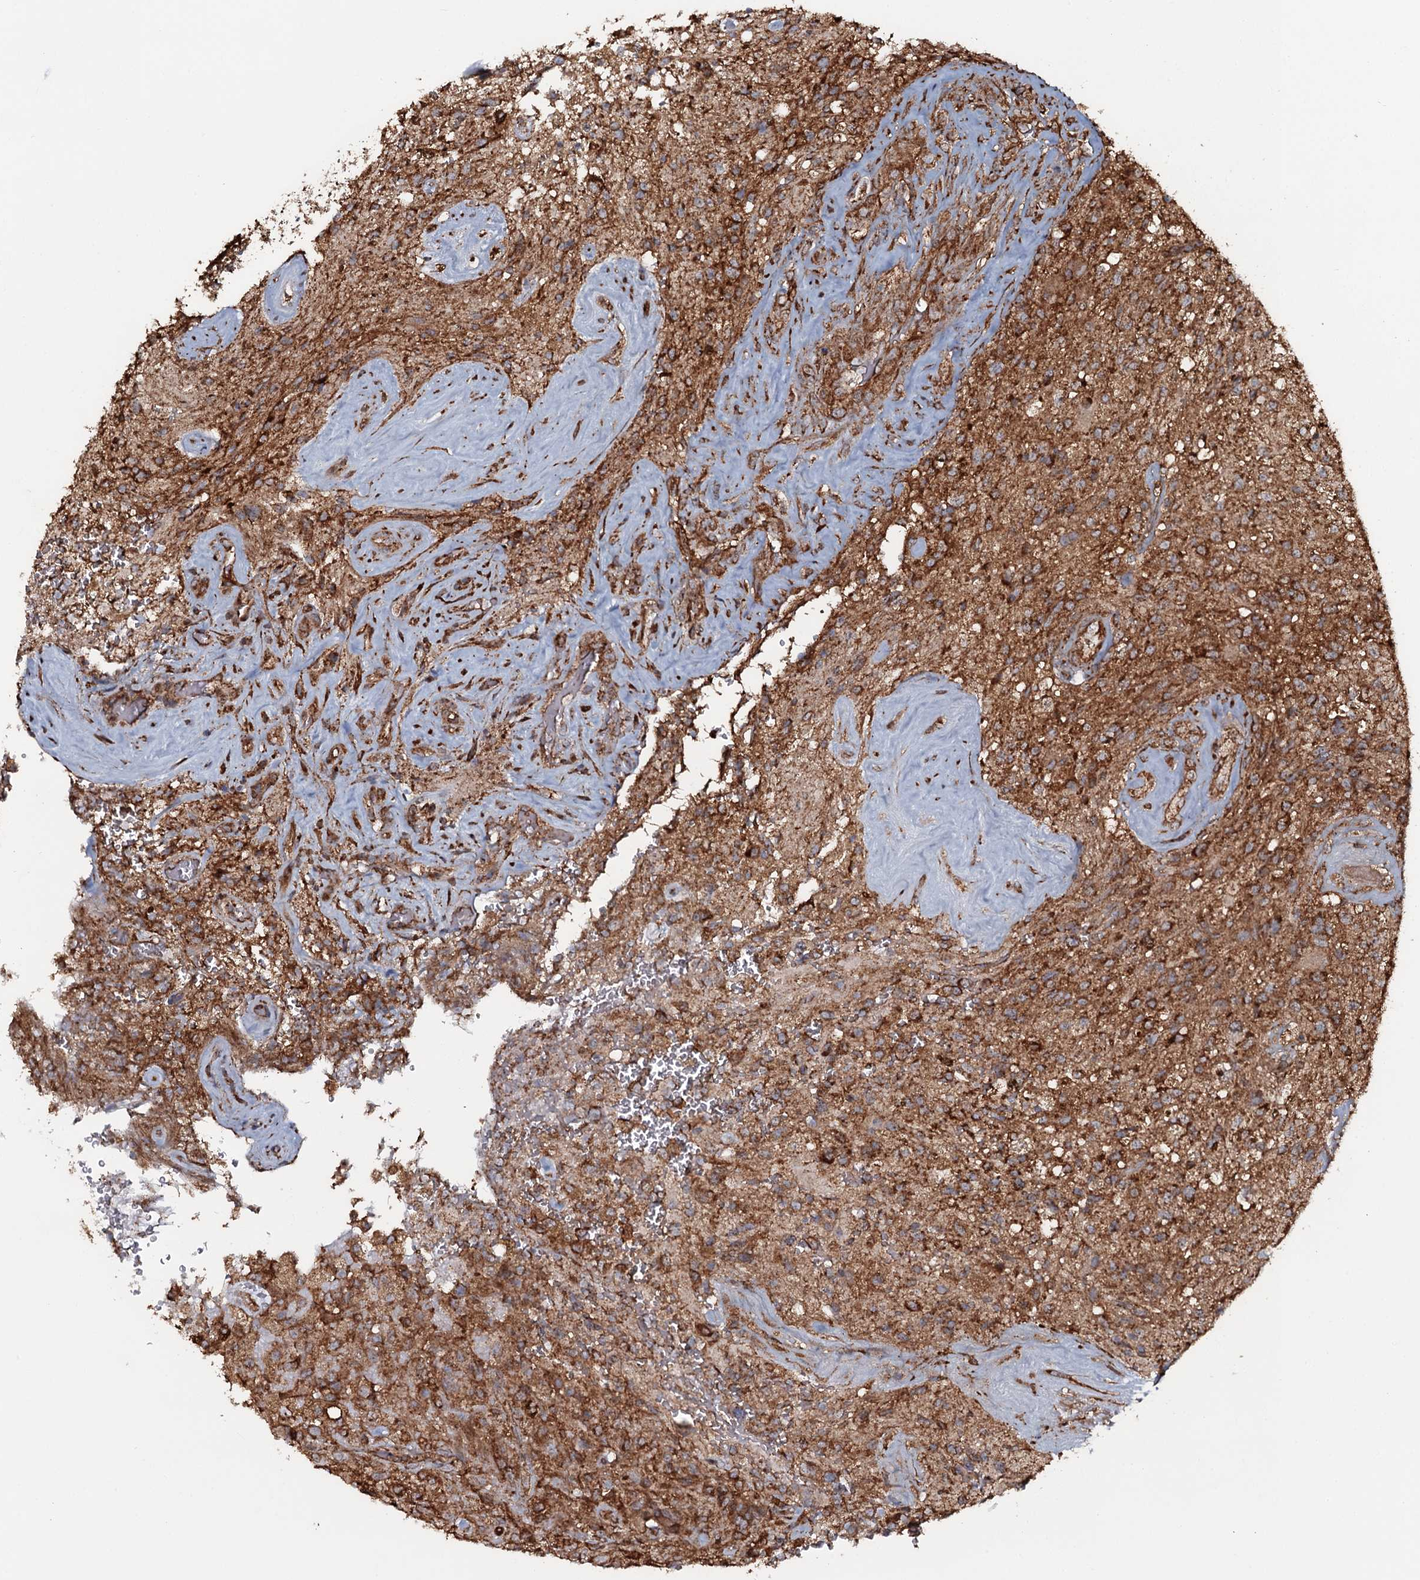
{"staining": {"intensity": "moderate", "quantity": ">75%", "location": "cytoplasmic/membranous"}, "tissue": "glioma", "cell_type": "Tumor cells", "image_type": "cancer", "snomed": [{"axis": "morphology", "description": "Glioma, malignant, High grade"}, {"axis": "topography", "description": "Brain"}], "caption": "Tumor cells display medium levels of moderate cytoplasmic/membranous staining in about >75% of cells in human glioma.", "gene": "VWA8", "patient": {"sex": "male", "age": 56}}